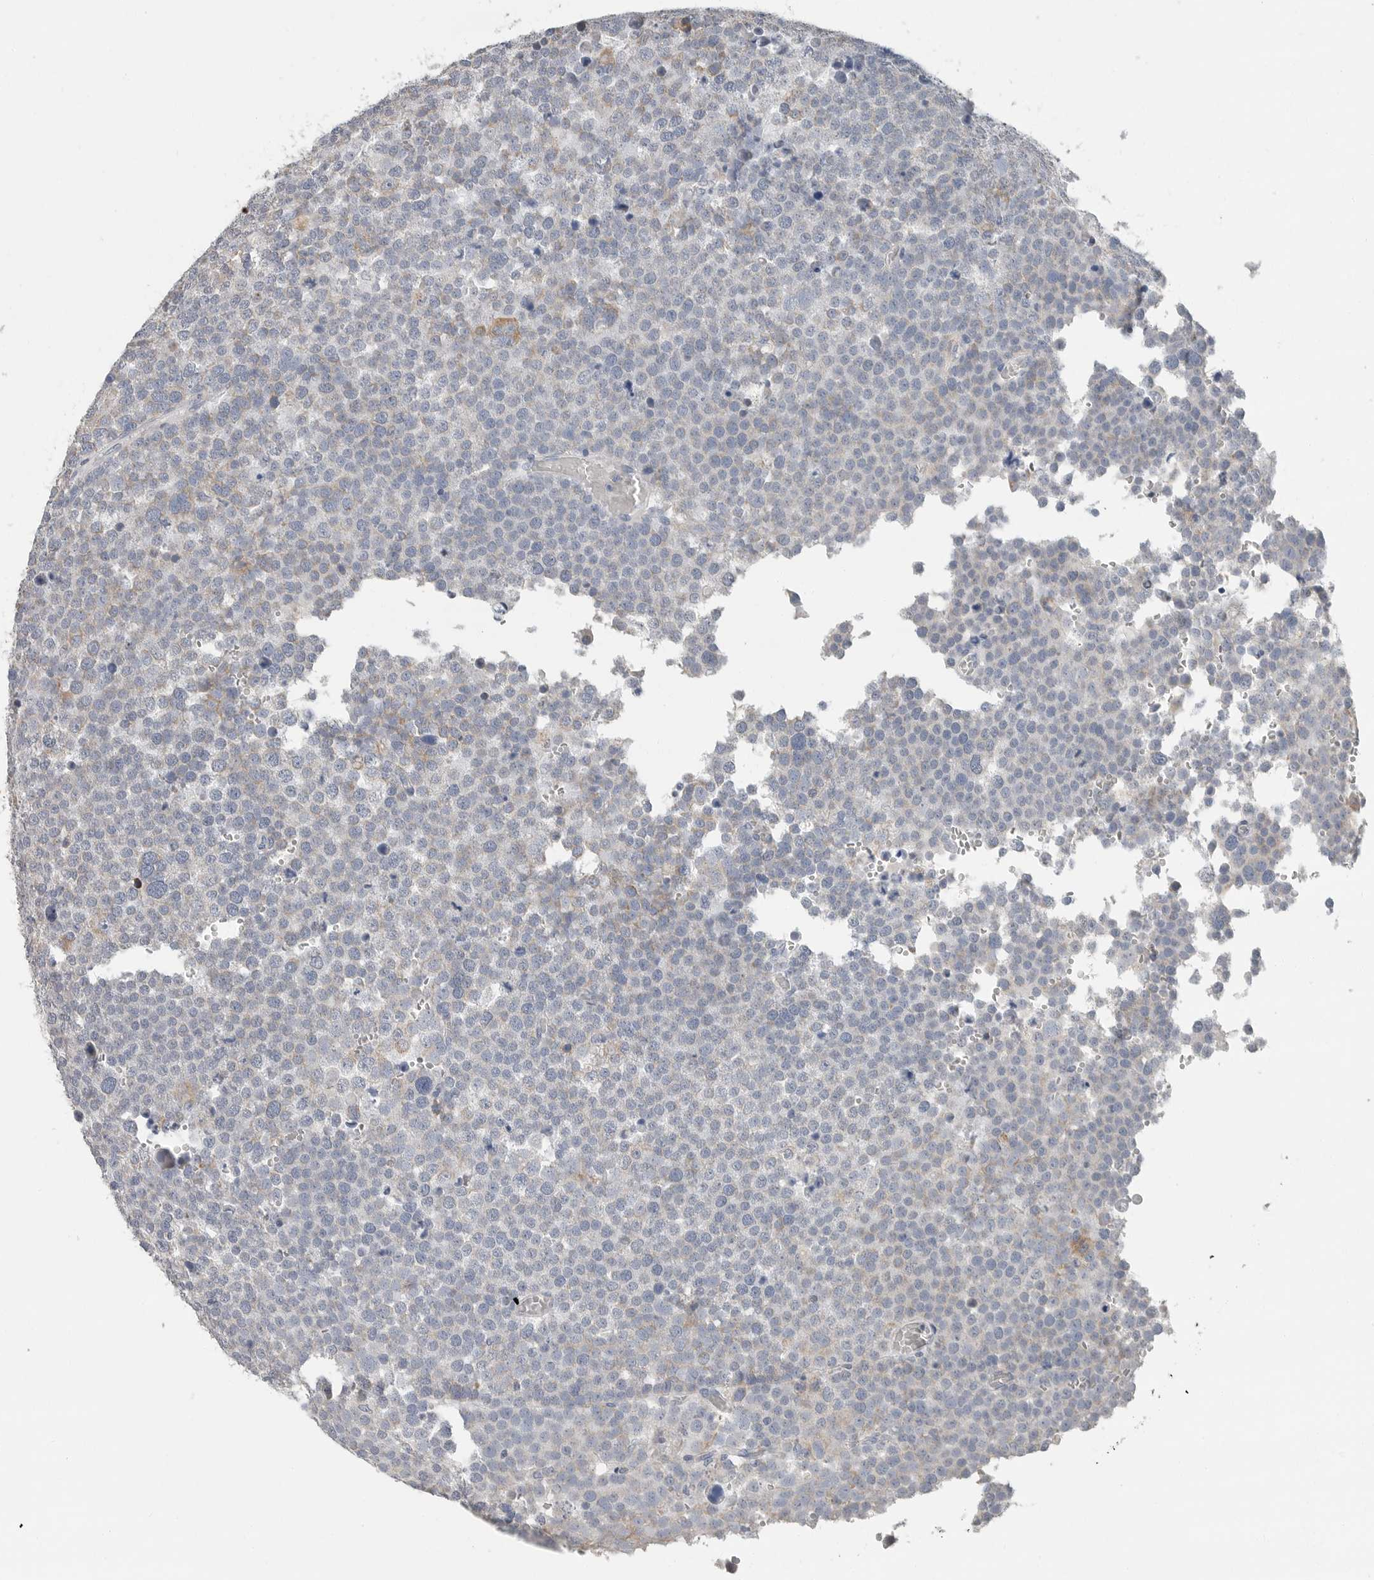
{"staining": {"intensity": "weak", "quantity": "<25%", "location": "cytoplasmic/membranous"}, "tissue": "testis cancer", "cell_type": "Tumor cells", "image_type": "cancer", "snomed": [{"axis": "morphology", "description": "Seminoma, NOS"}, {"axis": "topography", "description": "Testis"}], "caption": "The micrograph displays no significant expression in tumor cells of testis seminoma. (DAB (3,3'-diaminobenzidine) IHC with hematoxylin counter stain).", "gene": "PLN", "patient": {"sex": "male", "age": 71}}